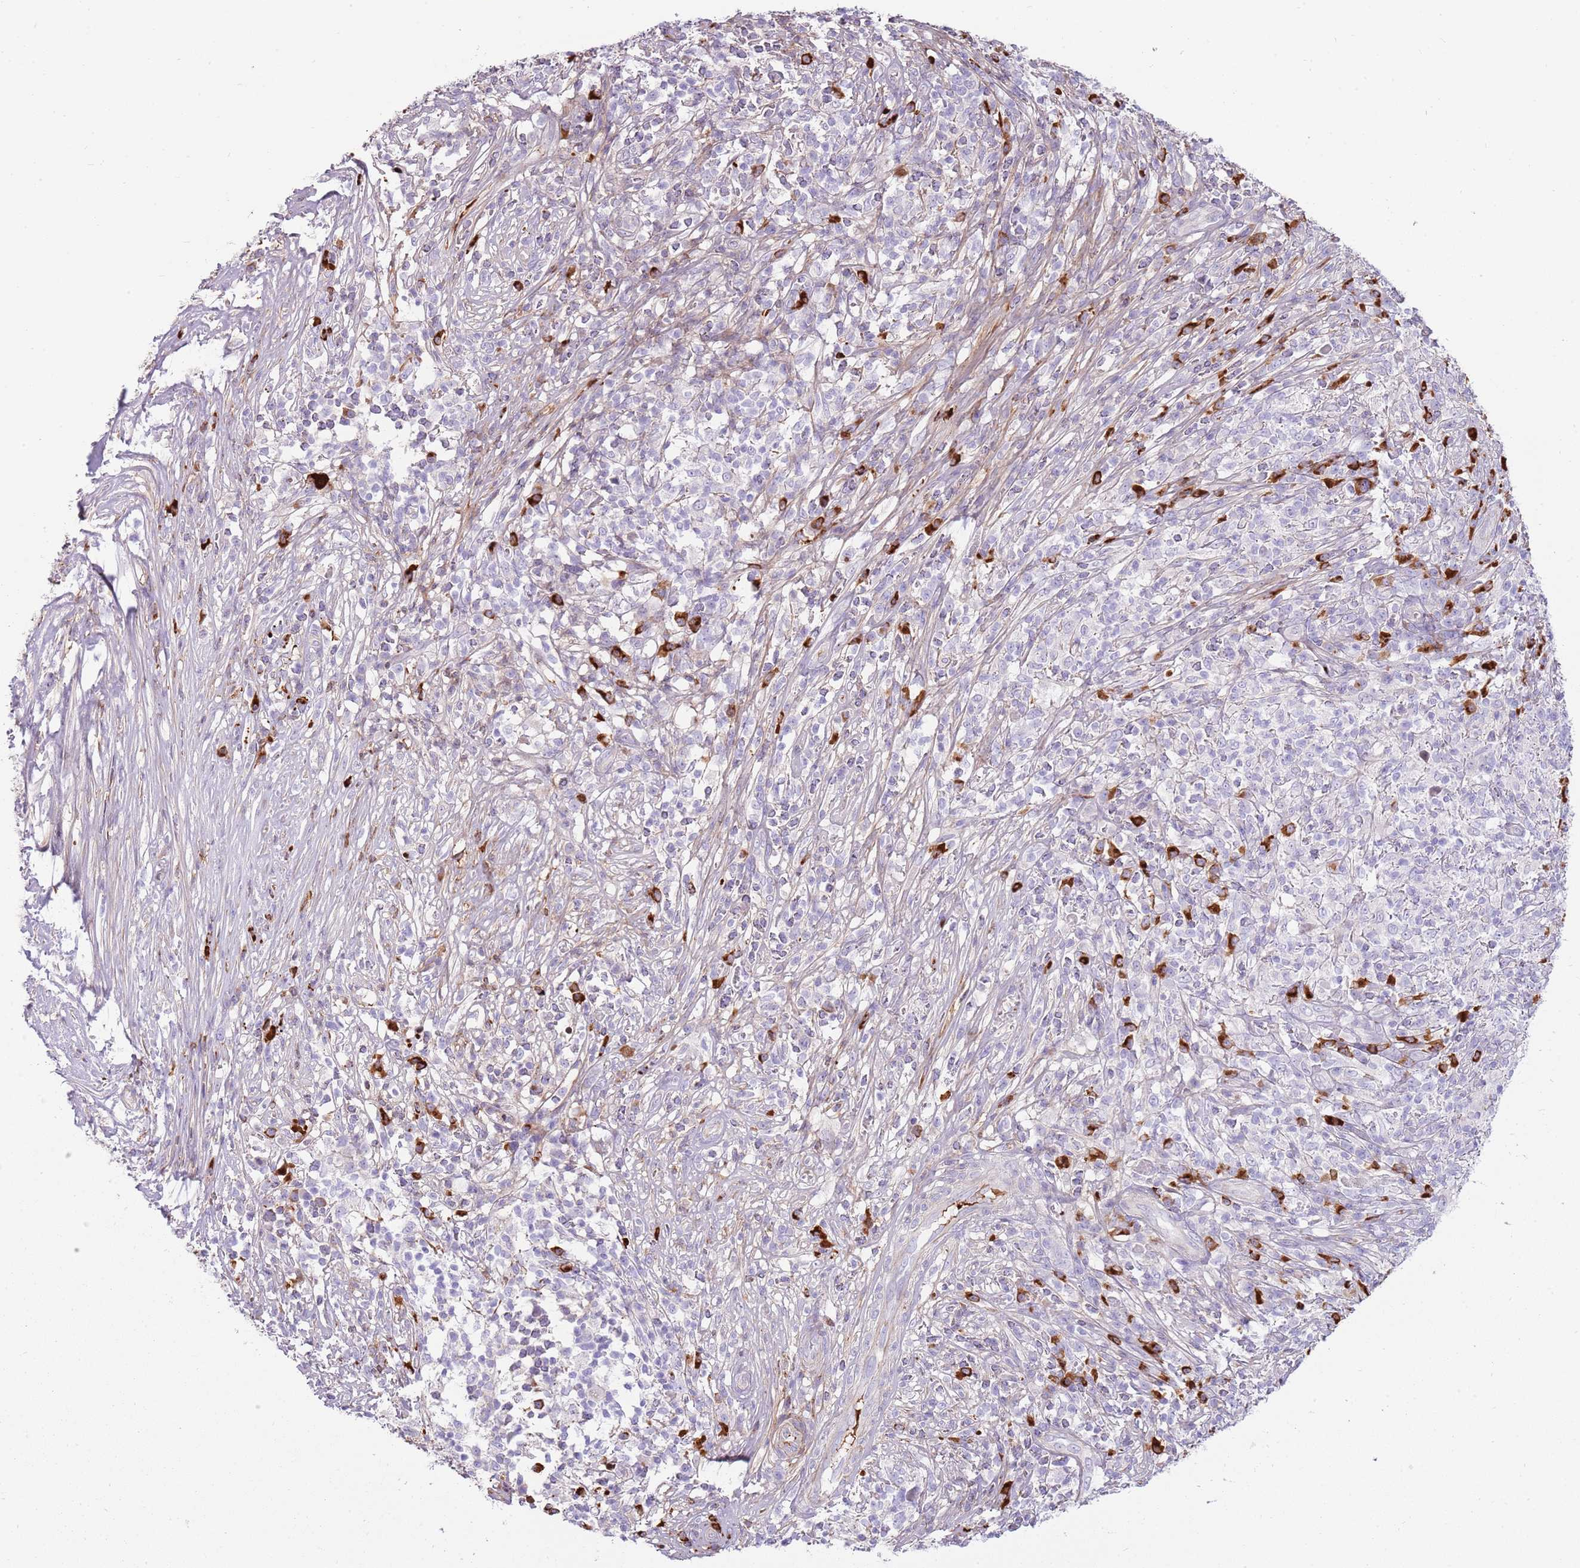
{"staining": {"intensity": "negative", "quantity": "none", "location": "none"}, "tissue": "melanoma", "cell_type": "Tumor cells", "image_type": "cancer", "snomed": [{"axis": "morphology", "description": "Malignant melanoma, NOS"}, {"axis": "topography", "description": "Skin"}], "caption": "The IHC image has no significant staining in tumor cells of malignant melanoma tissue. (Stains: DAB immunohistochemistry with hematoxylin counter stain, Microscopy: brightfield microscopy at high magnification).", "gene": "MCUB", "patient": {"sex": "male", "age": 66}}